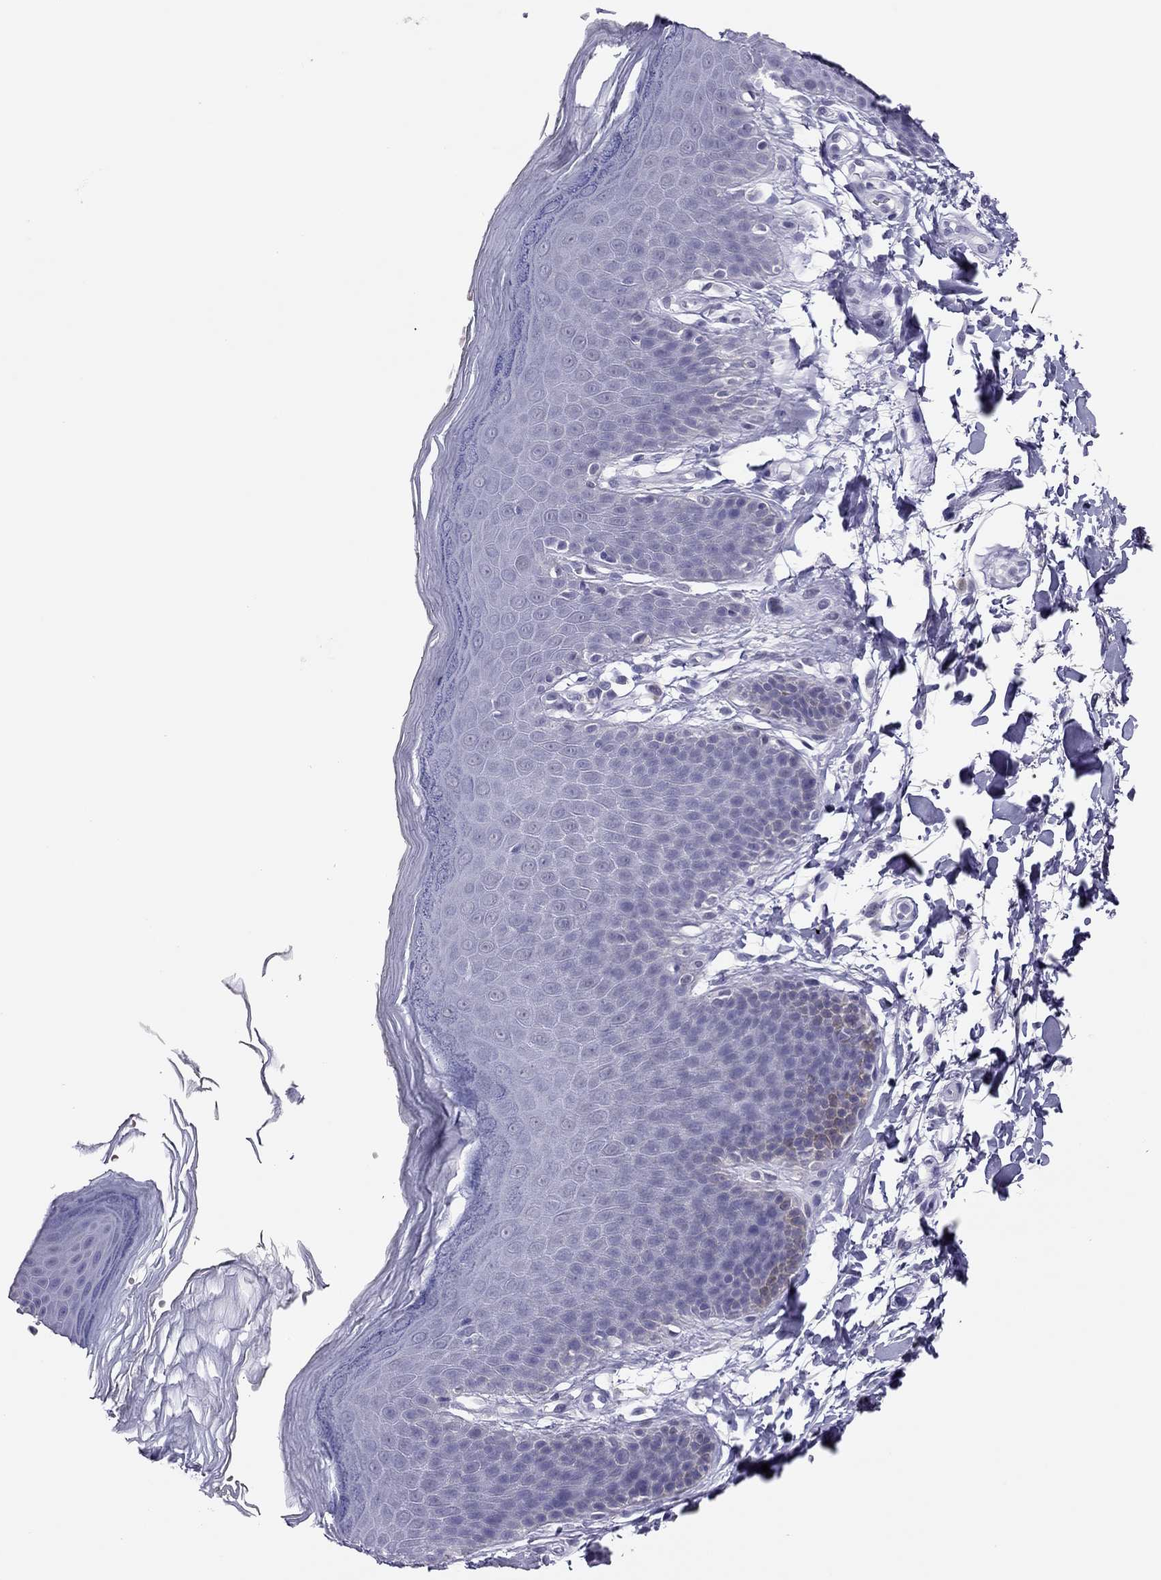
{"staining": {"intensity": "negative", "quantity": "none", "location": "none"}, "tissue": "skin", "cell_type": "Epidermal cells", "image_type": "normal", "snomed": [{"axis": "morphology", "description": "Normal tissue, NOS"}, {"axis": "topography", "description": "Anal"}], "caption": "Epidermal cells show no significant staining in benign skin.", "gene": "PHOX2A", "patient": {"sex": "male", "age": 53}}